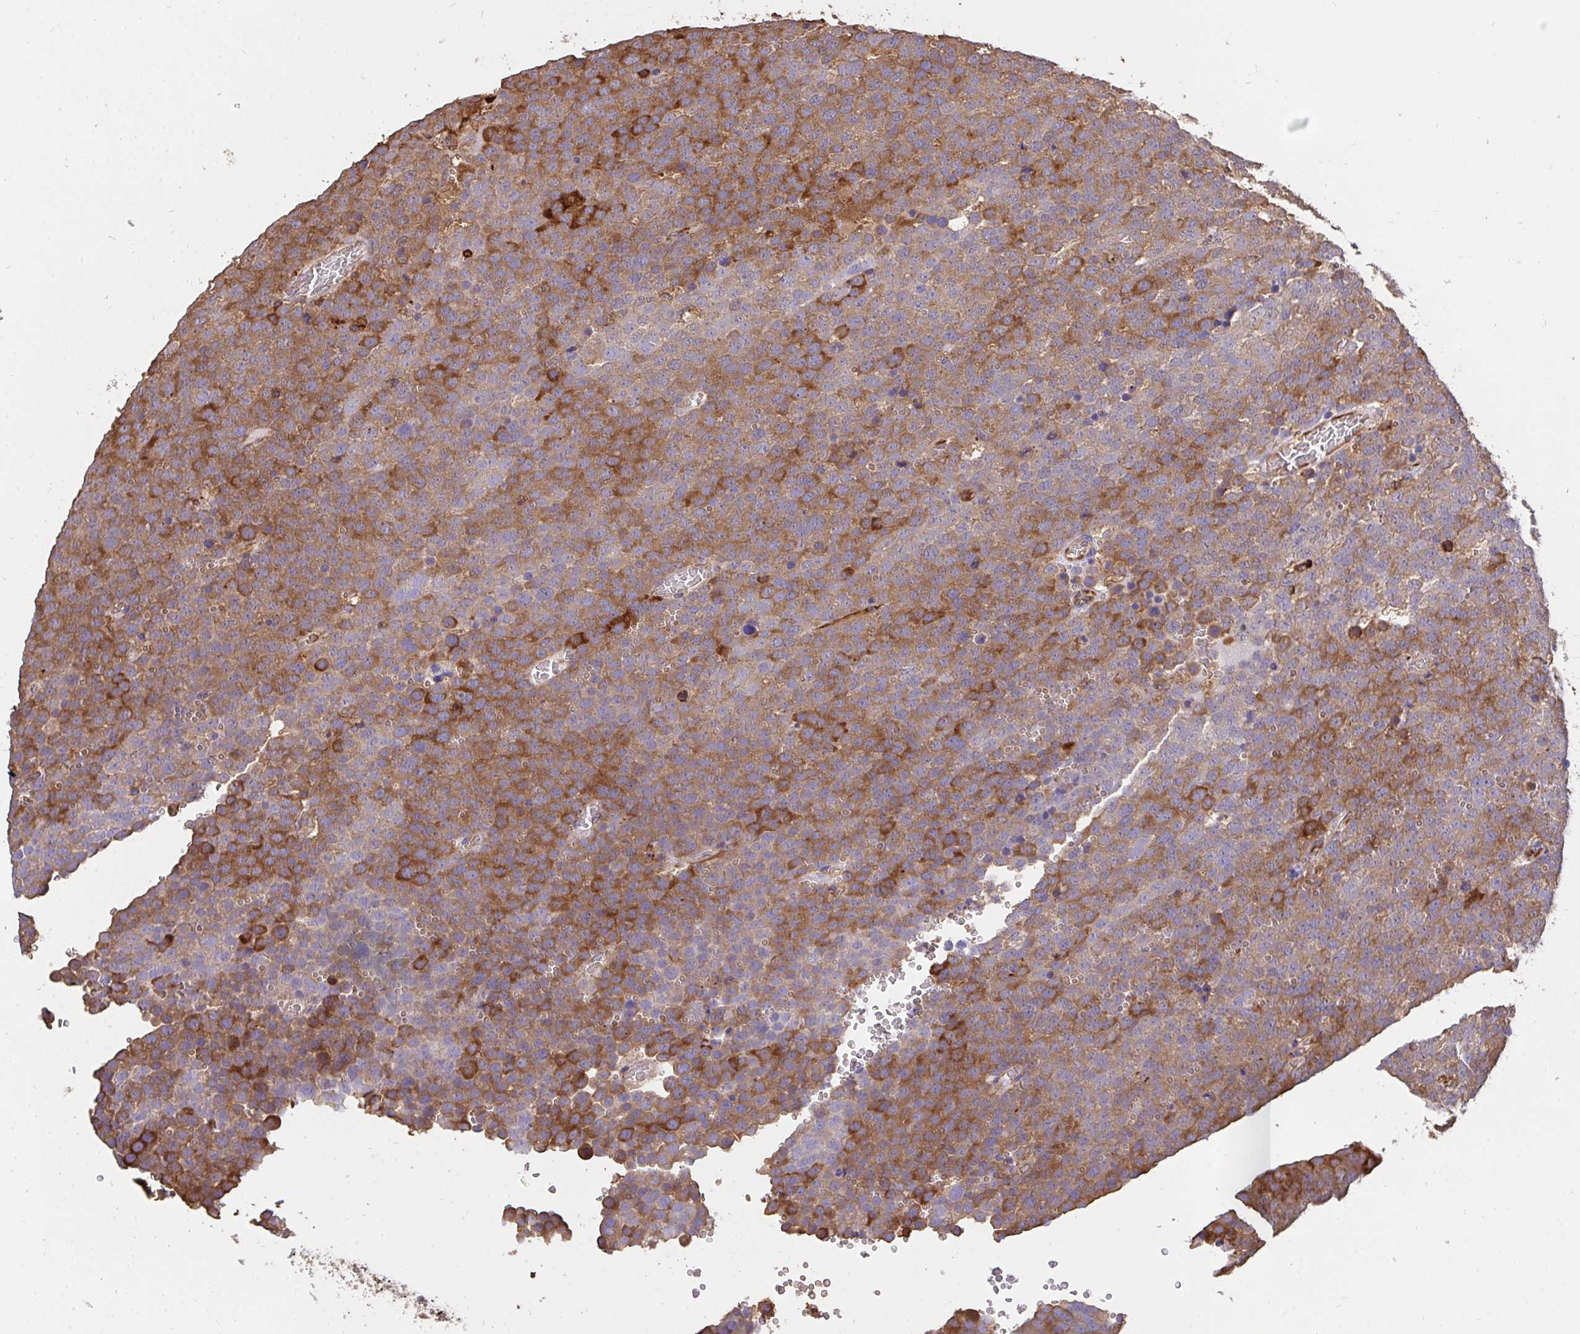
{"staining": {"intensity": "moderate", "quantity": "25%-75%", "location": "cytoplasmic/membranous"}, "tissue": "testis cancer", "cell_type": "Tumor cells", "image_type": "cancer", "snomed": [{"axis": "morphology", "description": "Seminoma, NOS"}, {"axis": "topography", "description": "Testis"}], "caption": "Protein analysis of testis cancer tissue shows moderate cytoplasmic/membranous expression in about 25%-75% of tumor cells.", "gene": "CFL1", "patient": {"sex": "male", "age": 71}}